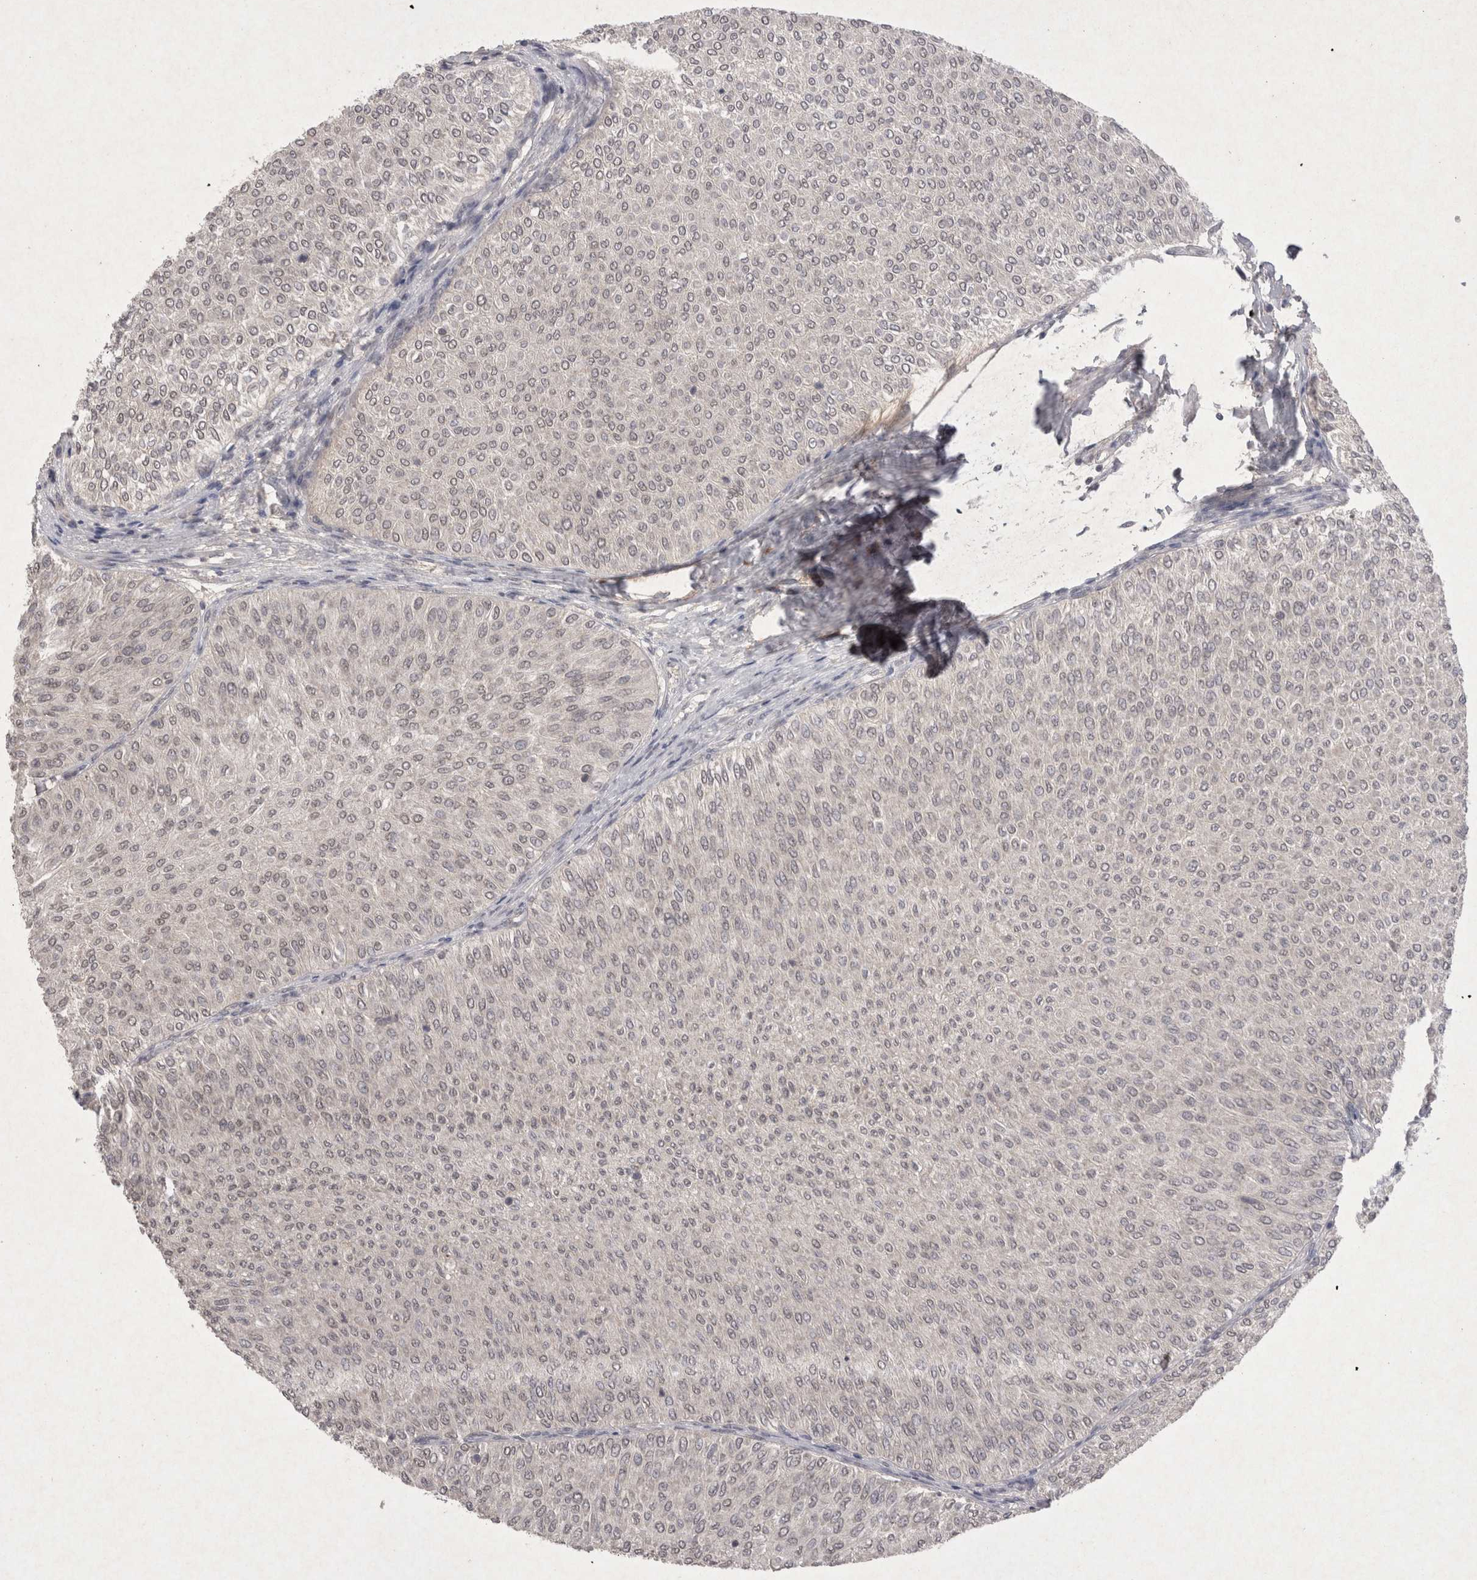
{"staining": {"intensity": "negative", "quantity": "none", "location": "none"}, "tissue": "urothelial cancer", "cell_type": "Tumor cells", "image_type": "cancer", "snomed": [{"axis": "morphology", "description": "Urothelial carcinoma, Low grade"}, {"axis": "topography", "description": "Urinary bladder"}], "caption": "DAB immunohistochemical staining of human low-grade urothelial carcinoma displays no significant expression in tumor cells.", "gene": "LYVE1", "patient": {"sex": "male", "age": 78}}